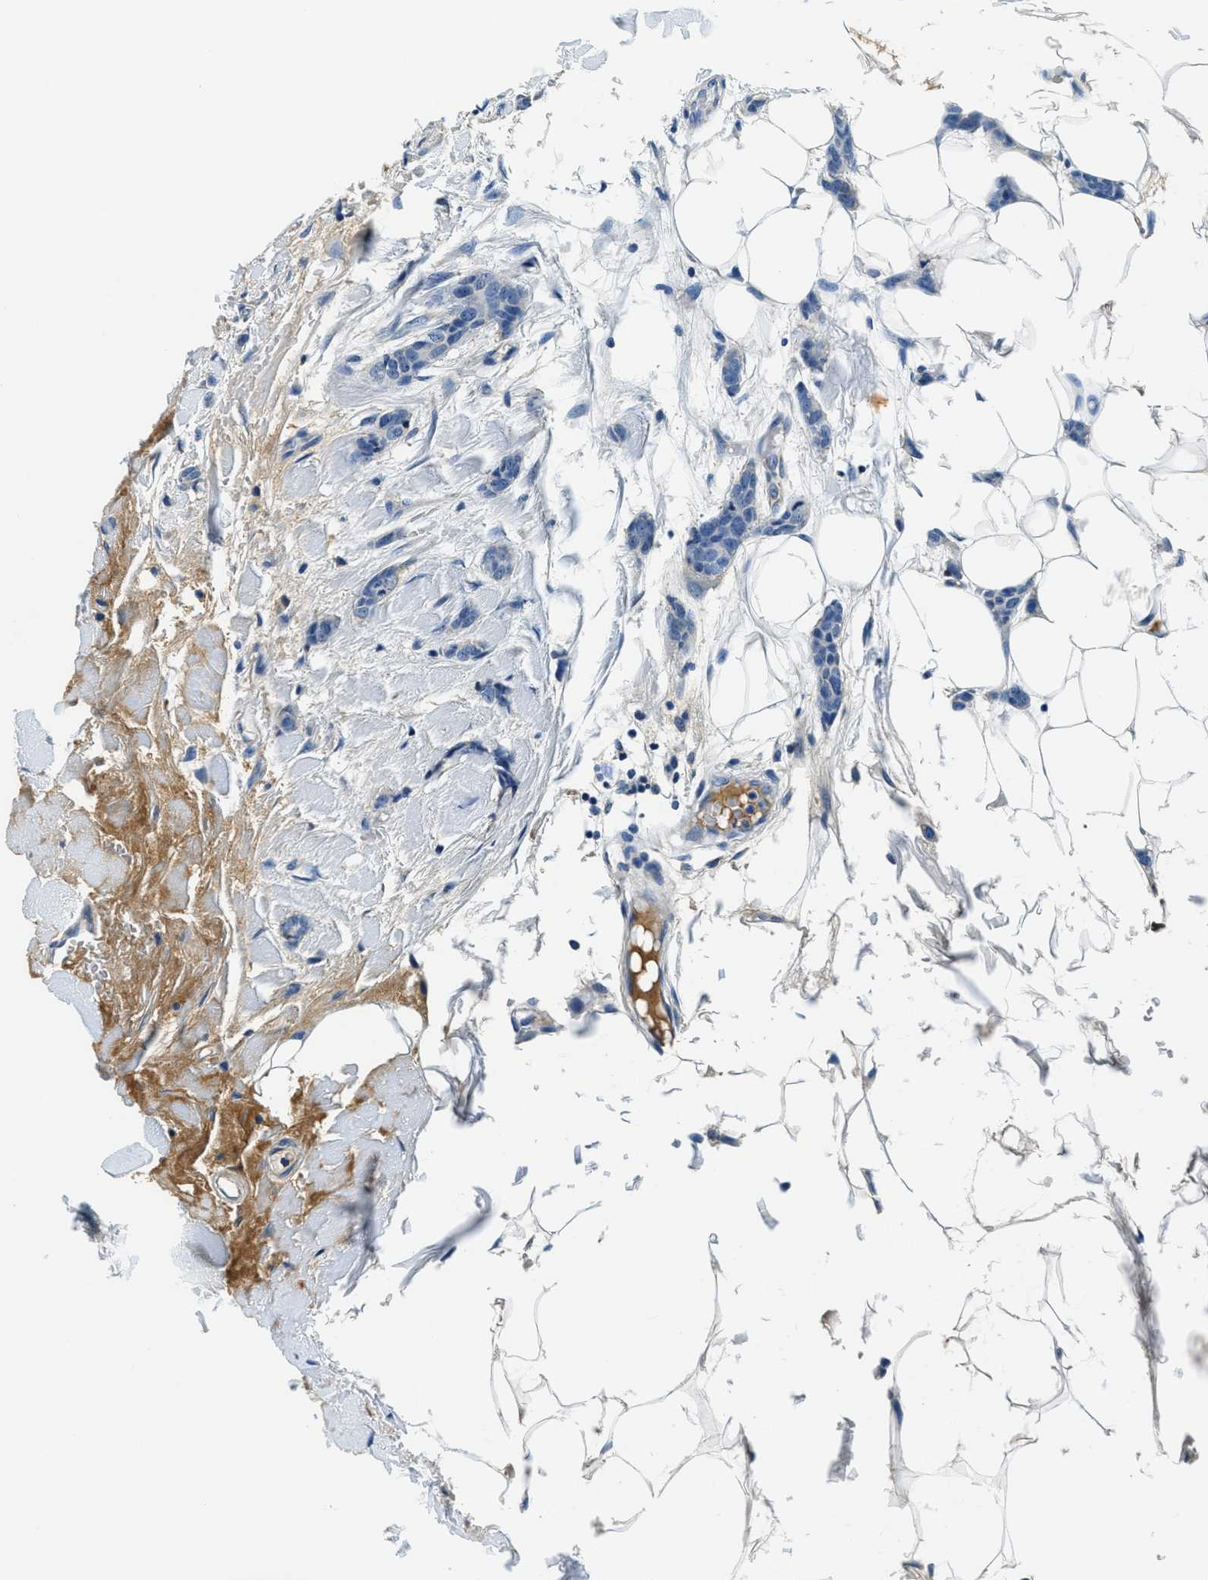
{"staining": {"intensity": "negative", "quantity": "none", "location": "none"}, "tissue": "breast cancer", "cell_type": "Tumor cells", "image_type": "cancer", "snomed": [{"axis": "morphology", "description": "Lobular carcinoma"}, {"axis": "topography", "description": "Skin"}, {"axis": "topography", "description": "Breast"}], "caption": "Tumor cells show no significant protein positivity in breast lobular carcinoma.", "gene": "TMEM186", "patient": {"sex": "female", "age": 46}}